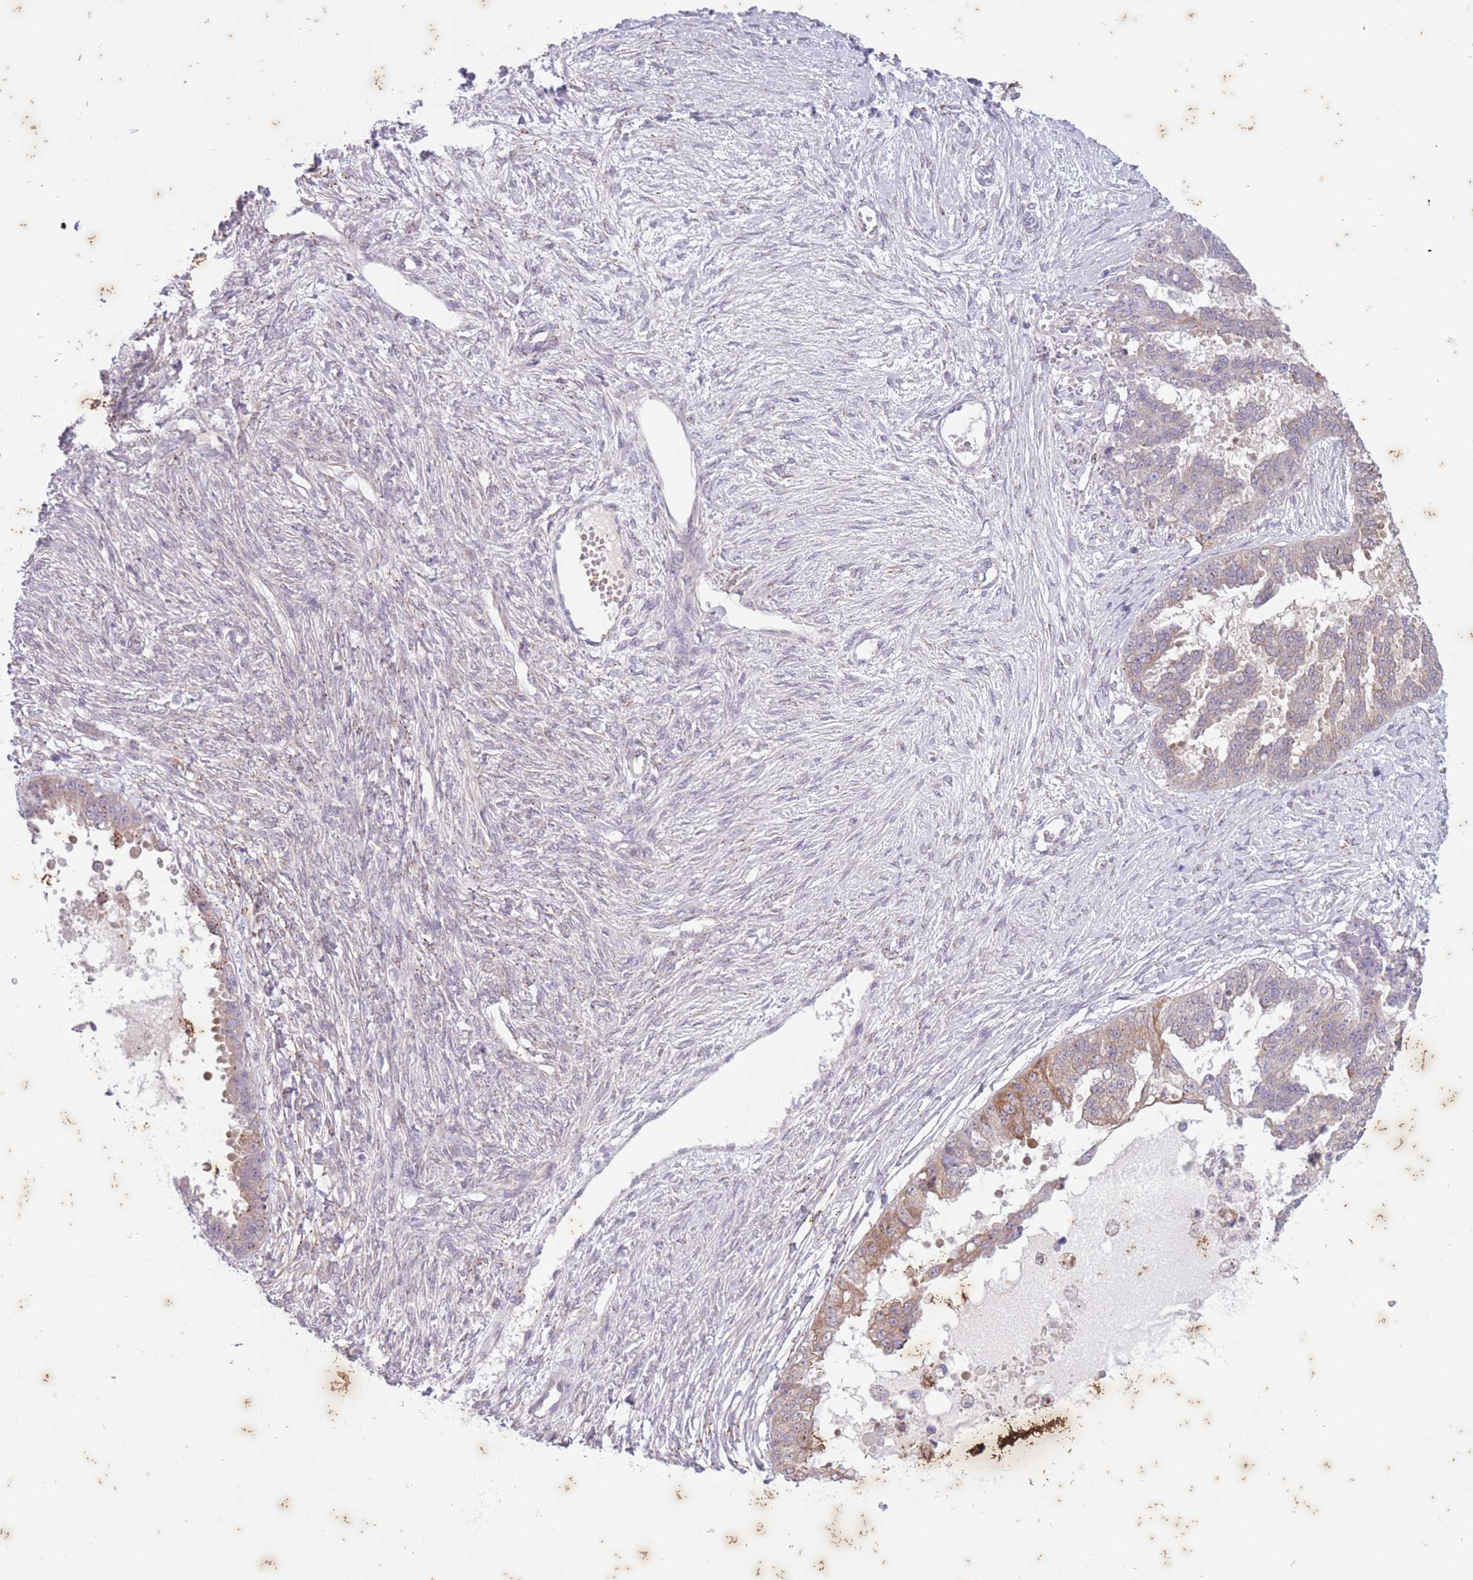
{"staining": {"intensity": "moderate", "quantity": "<25%", "location": "cytoplasmic/membranous"}, "tissue": "ovarian cancer", "cell_type": "Tumor cells", "image_type": "cancer", "snomed": [{"axis": "morphology", "description": "Cystadenocarcinoma, serous, NOS"}, {"axis": "topography", "description": "Ovary"}], "caption": "Brown immunohistochemical staining in ovarian serous cystadenocarcinoma displays moderate cytoplasmic/membranous expression in about <25% of tumor cells.", "gene": "ARPIN", "patient": {"sex": "female", "age": 58}}